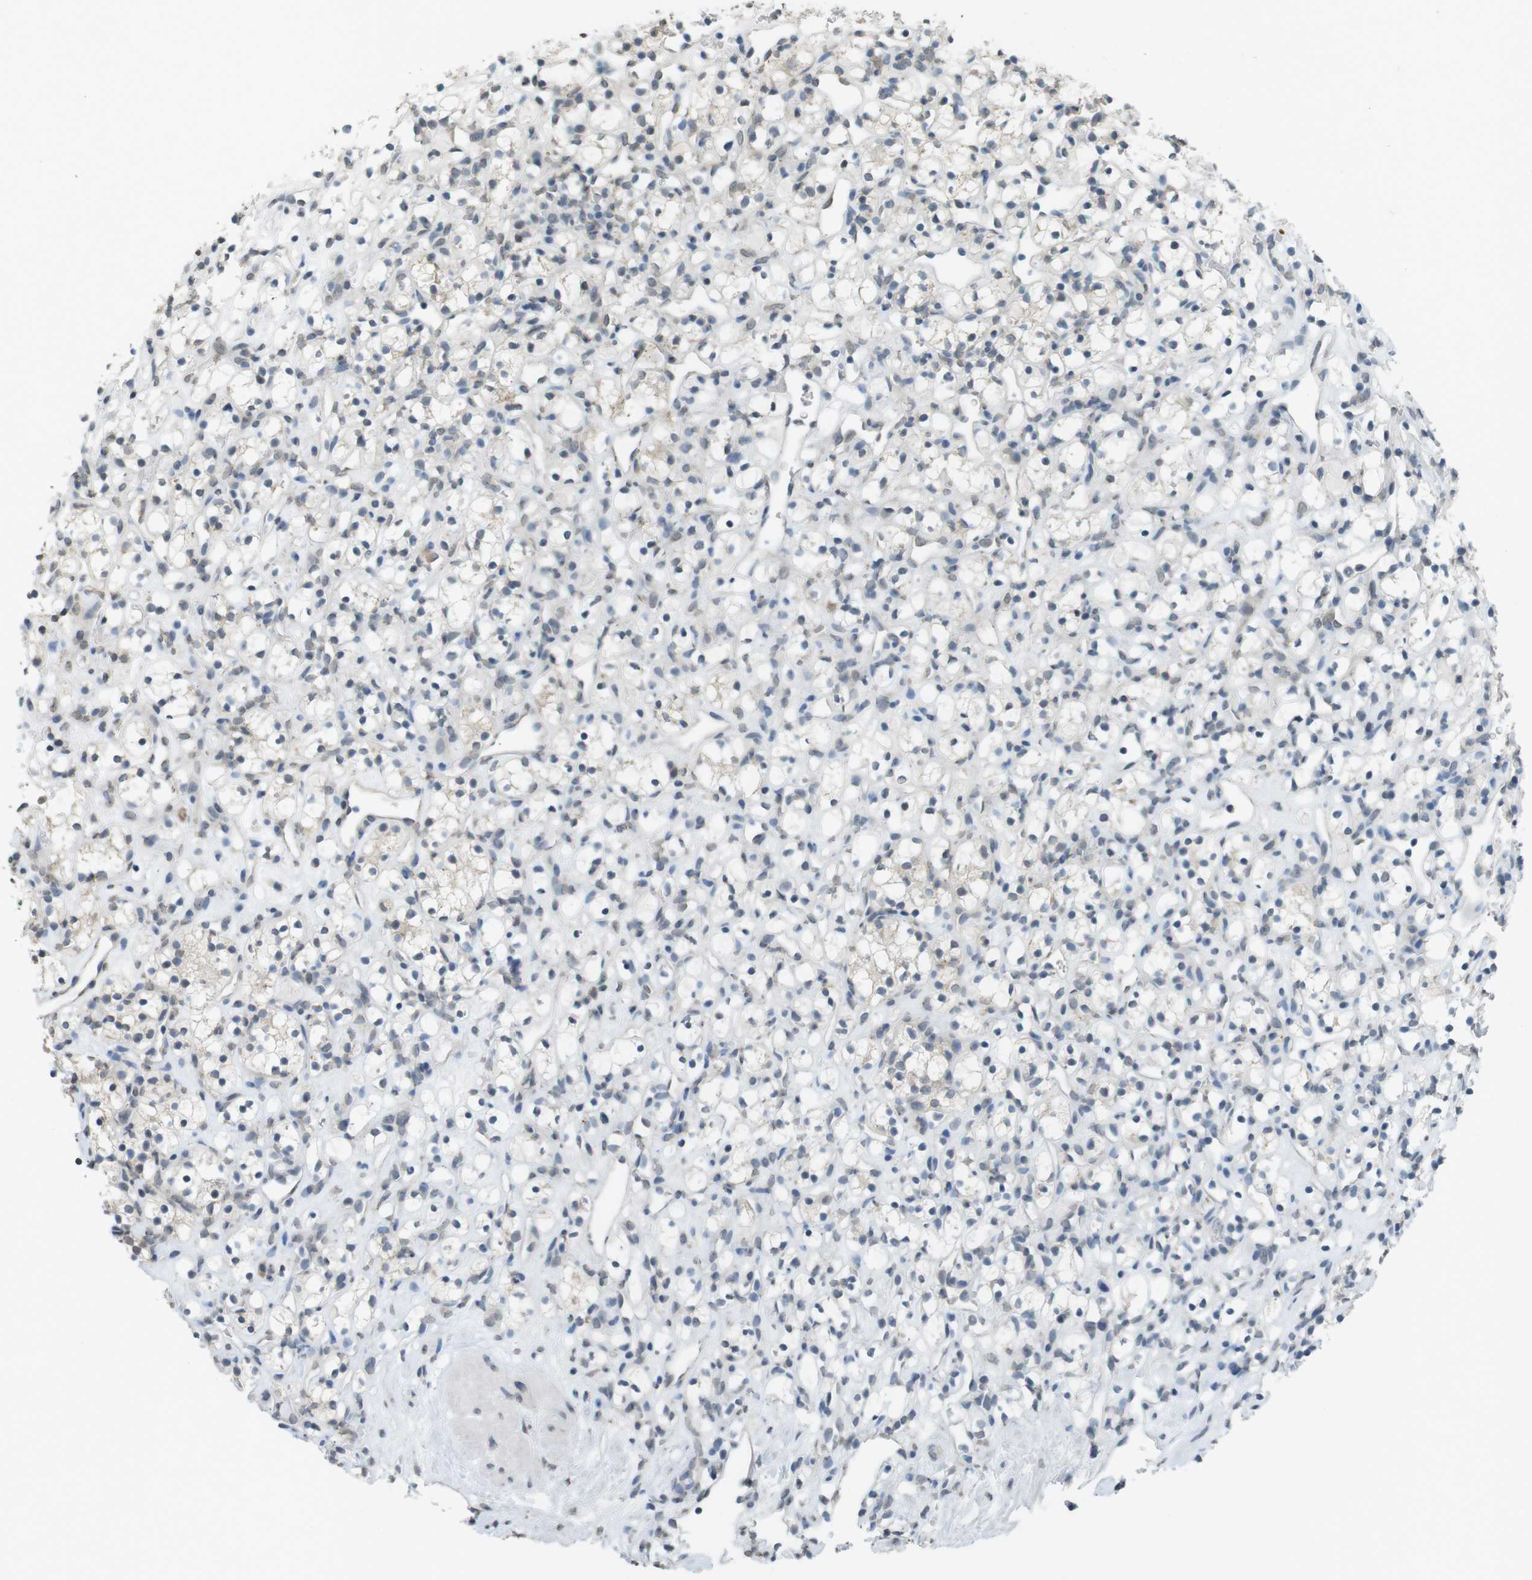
{"staining": {"intensity": "negative", "quantity": "none", "location": "none"}, "tissue": "renal cancer", "cell_type": "Tumor cells", "image_type": "cancer", "snomed": [{"axis": "morphology", "description": "Adenocarcinoma, NOS"}, {"axis": "topography", "description": "Kidney"}], "caption": "High magnification brightfield microscopy of renal cancer stained with DAB (brown) and counterstained with hematoxylin (blue): tumor cells show no significant positivity. (Brightfield microscopy of DAB (3,3'-diaminobenzidine) immunohistochemistry (IHC) at high magnification).", "gene": "FZD10", "patient": {"sex": "female", "age": 60}}